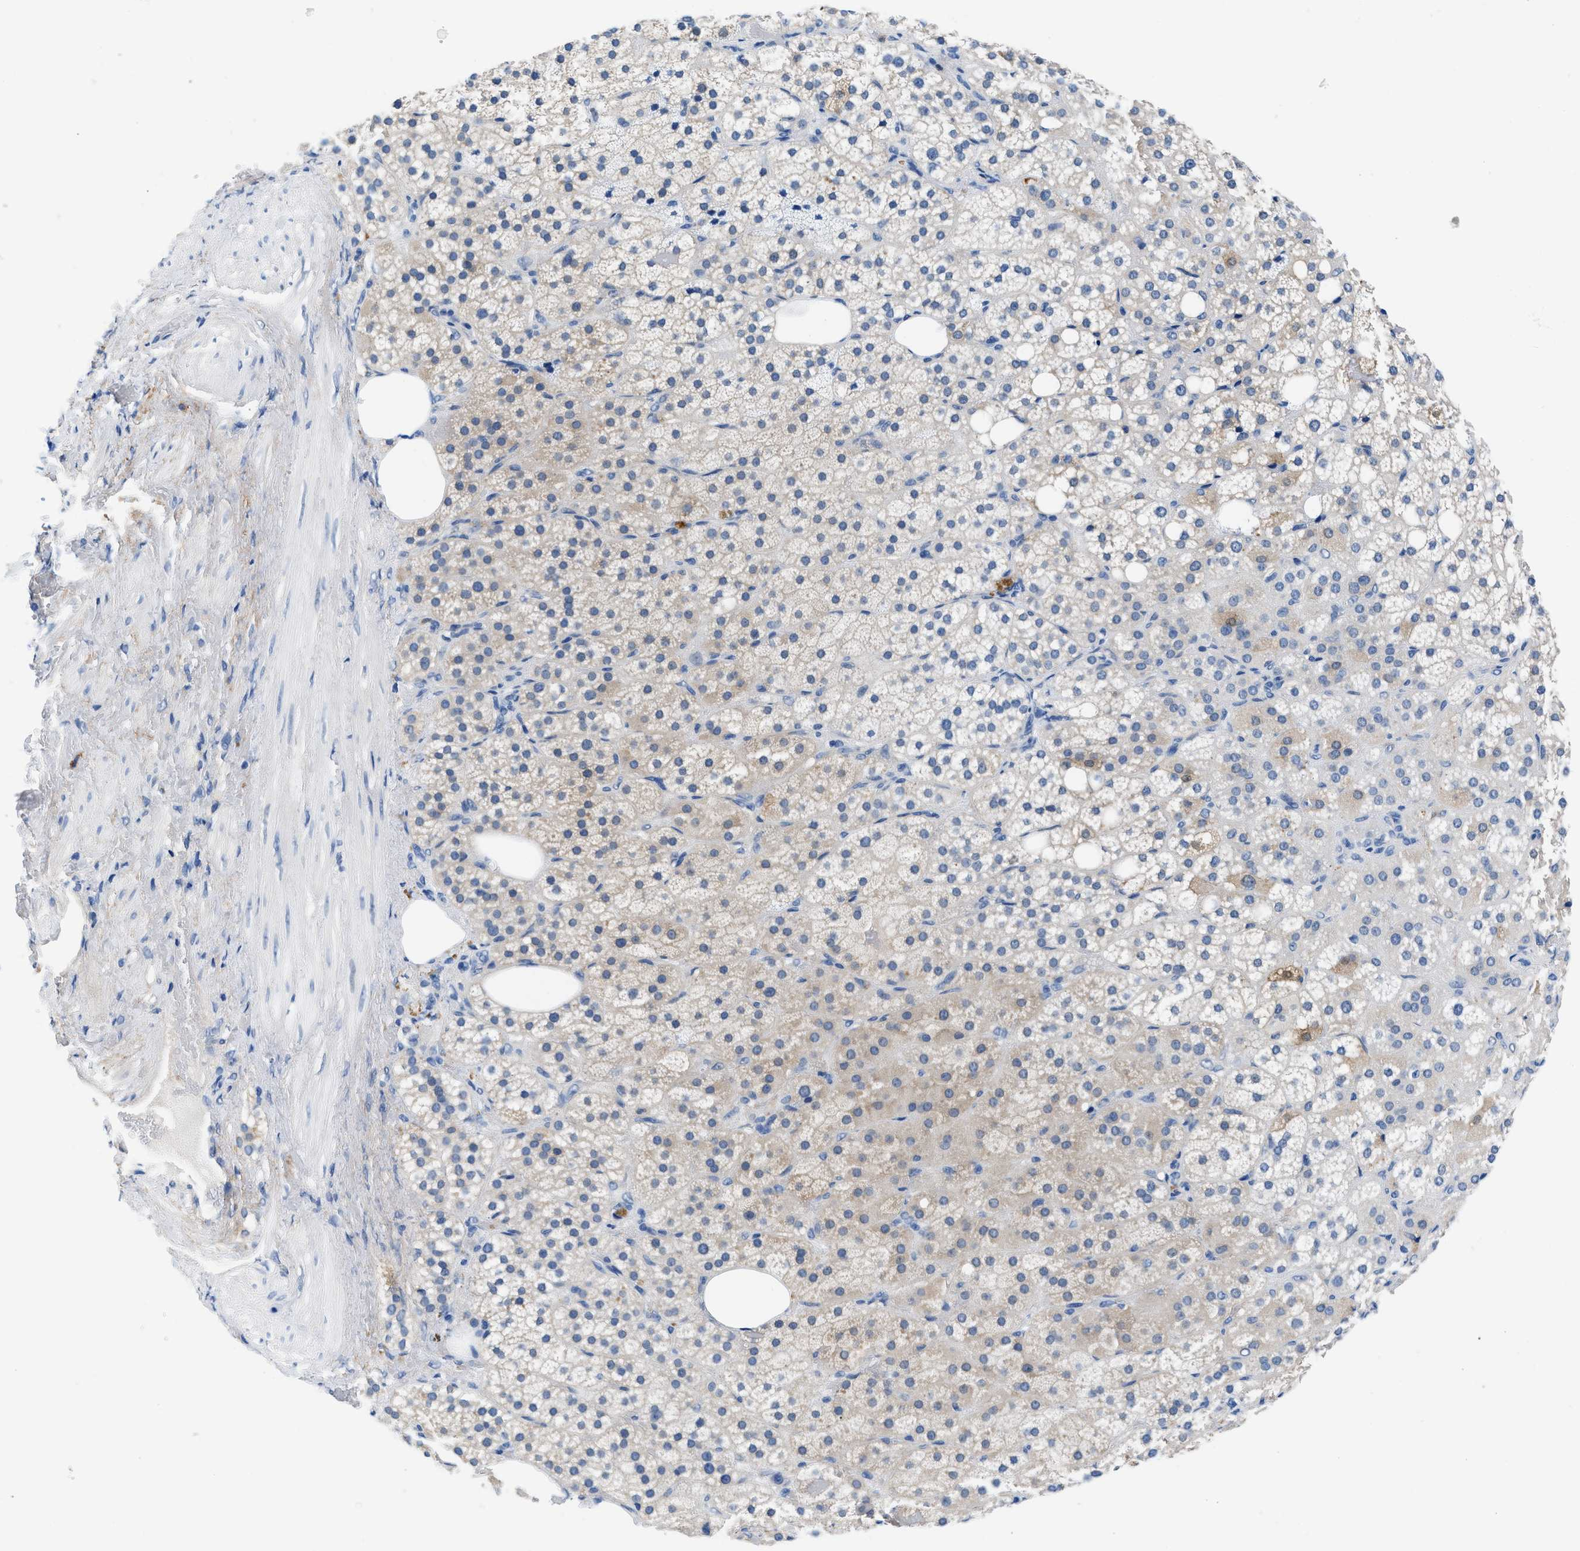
{"staining": {"intensity": "moderate", "quantity": "<25%", "location": "cytoplasmic/membranous"}, "tissue": "adrenal gland", "cell_type": "Glandular cells", "image_type": "normal", "snomed": [{"axis": "morphology", "description": "Normal tissue, NOS"}, {"axis": "topography", "description": "Adrenal gland"}], "caption": "Immunohistochemical staining of unremarkable adrenal gland shows low levels of moderate cytoplasmic/membranous staining in approximately <25% of glandular cells.", "gene": "FADS6", "patient": {"sex": "female", "age": 59}}